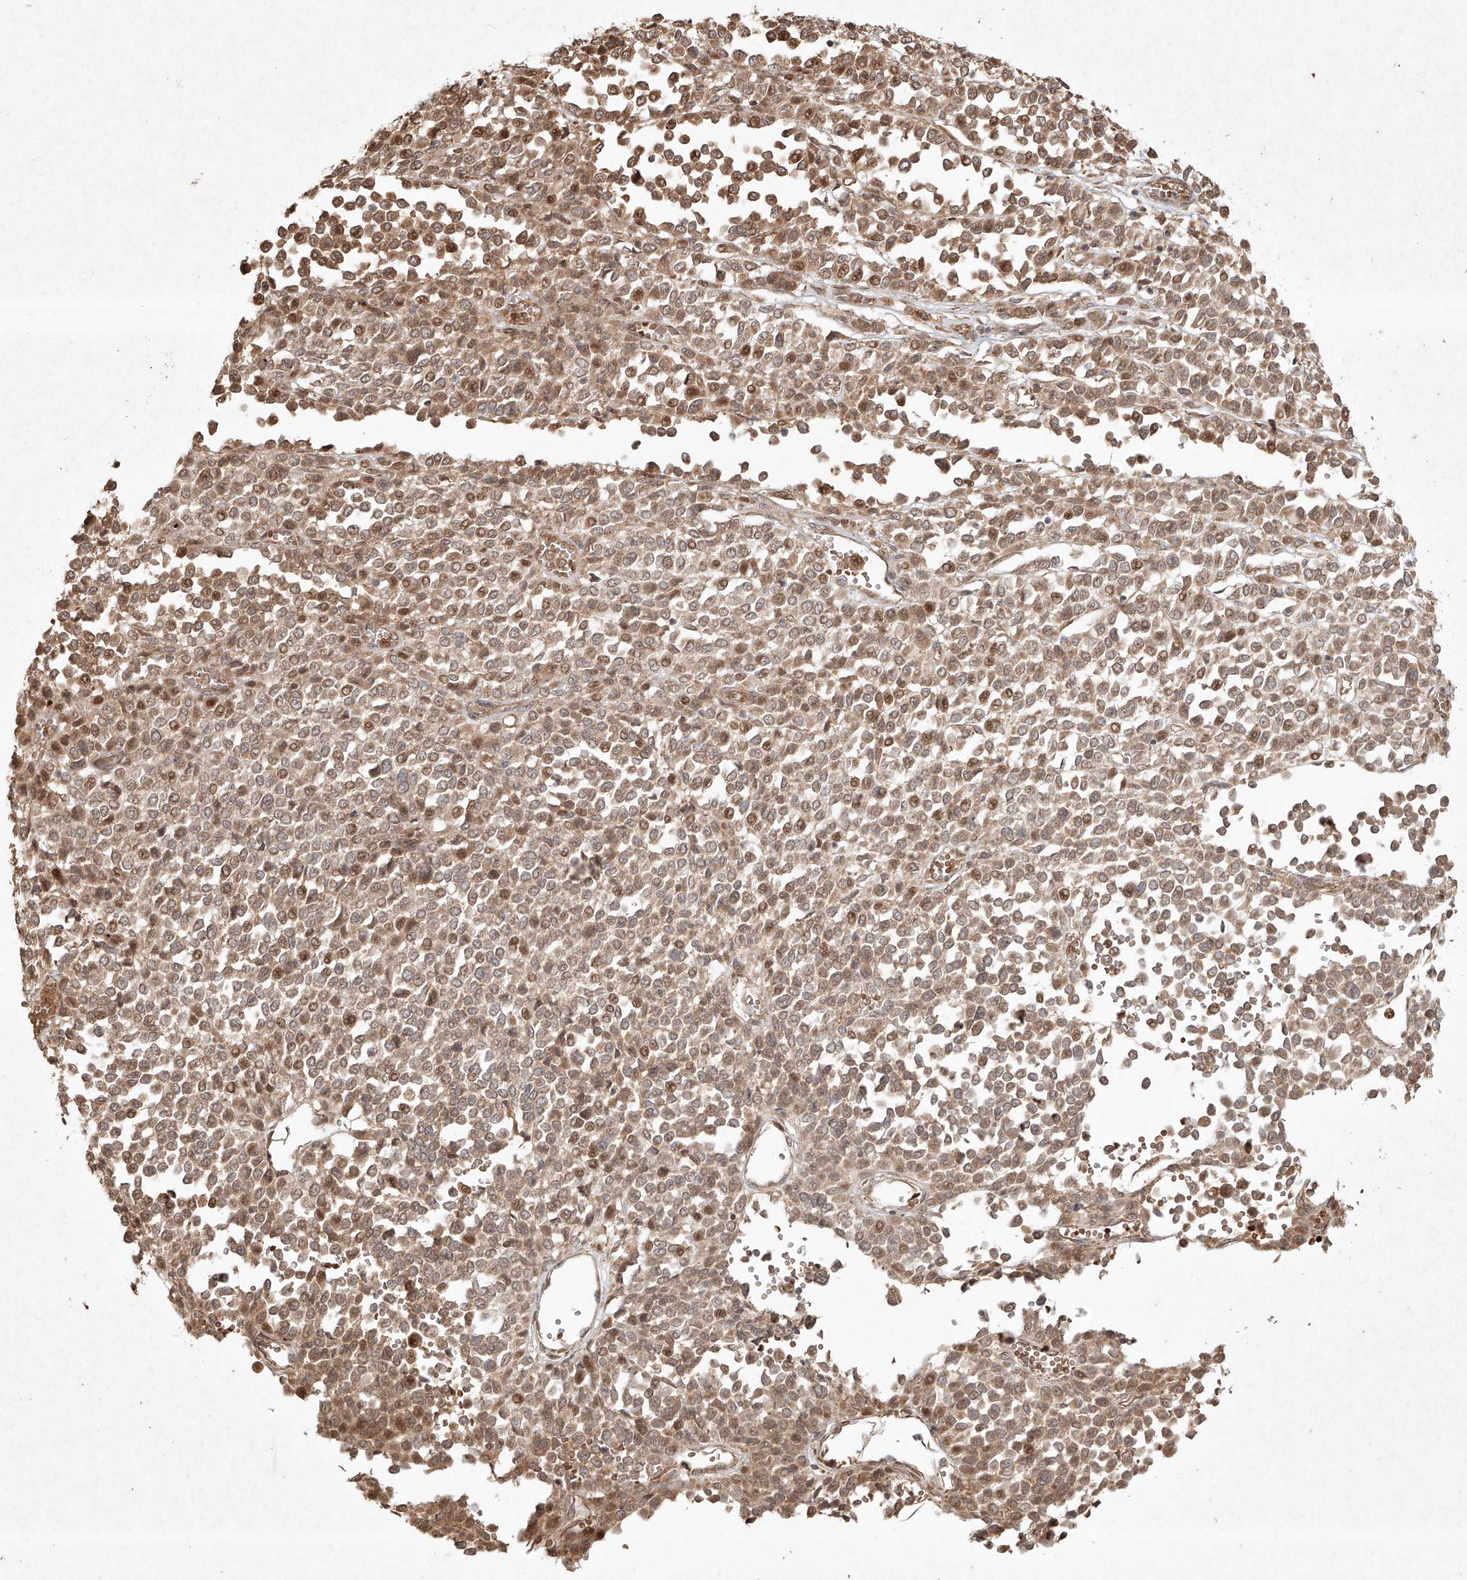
{"staining": {"intensity": "moderate", "quantity": ">75%", "location": "cytoplasmic/membranous,nuclear"}, "tissue": "melanoma", "cell_type": "Tumor cells", "image_type": "cancer", "snomed": [{"axis": "morphology", "description": "Malignant melanoma, Metastatic site"}, {"axis": "topography", "description": "Pancreas"}], "caption": "High-power microscopy captured an immunohistochemistry image of malignant melanoma (metastatic site), revealing moderate cytoplasmic/membranous and nuclear expression in about >75% of tumor cells. (IHC, brightfield microscopy, high magnification).", "gene": "CYYR1", "patient": {"sex": "female", "age": 30}}